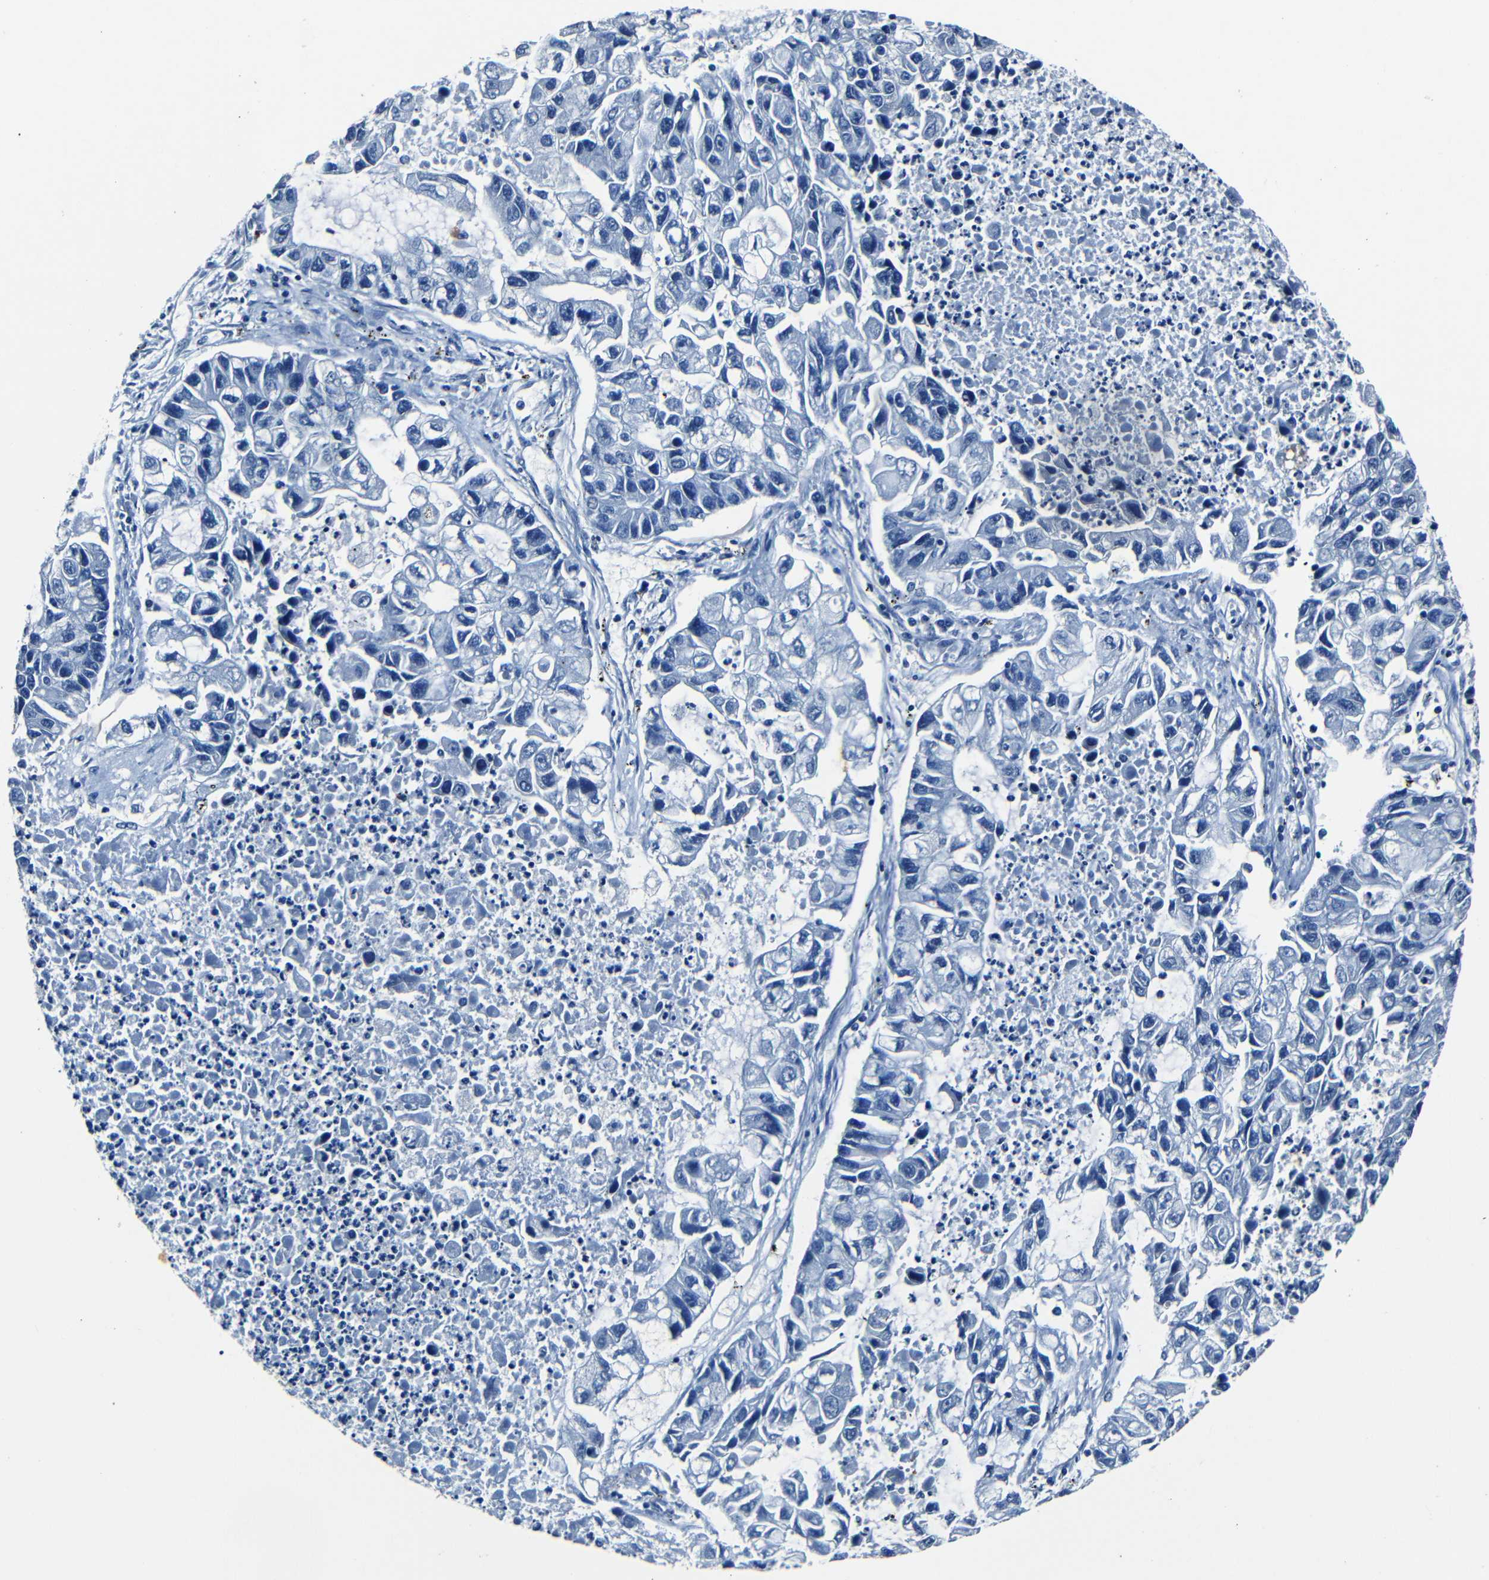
{"staining": {"intensity": "negative", "quantity": "none", "location": "none"}, "tissue": "lung cancer", "cell_type": "Tumor cells", "image_type": "cancer", "snomed": [{"axis": "morphology", "description": "Adenocarcinoma, NOS"}, {"axis": "topography", "description": "Lung"}], "caption": "High power microscopy micrograph of an immunohistochemistry (IHC) image of lung cancer, revealing no significant positivity in tumor cells.", "gene": "NCMAP", "patient": {"sex": "female", "age": 51}}